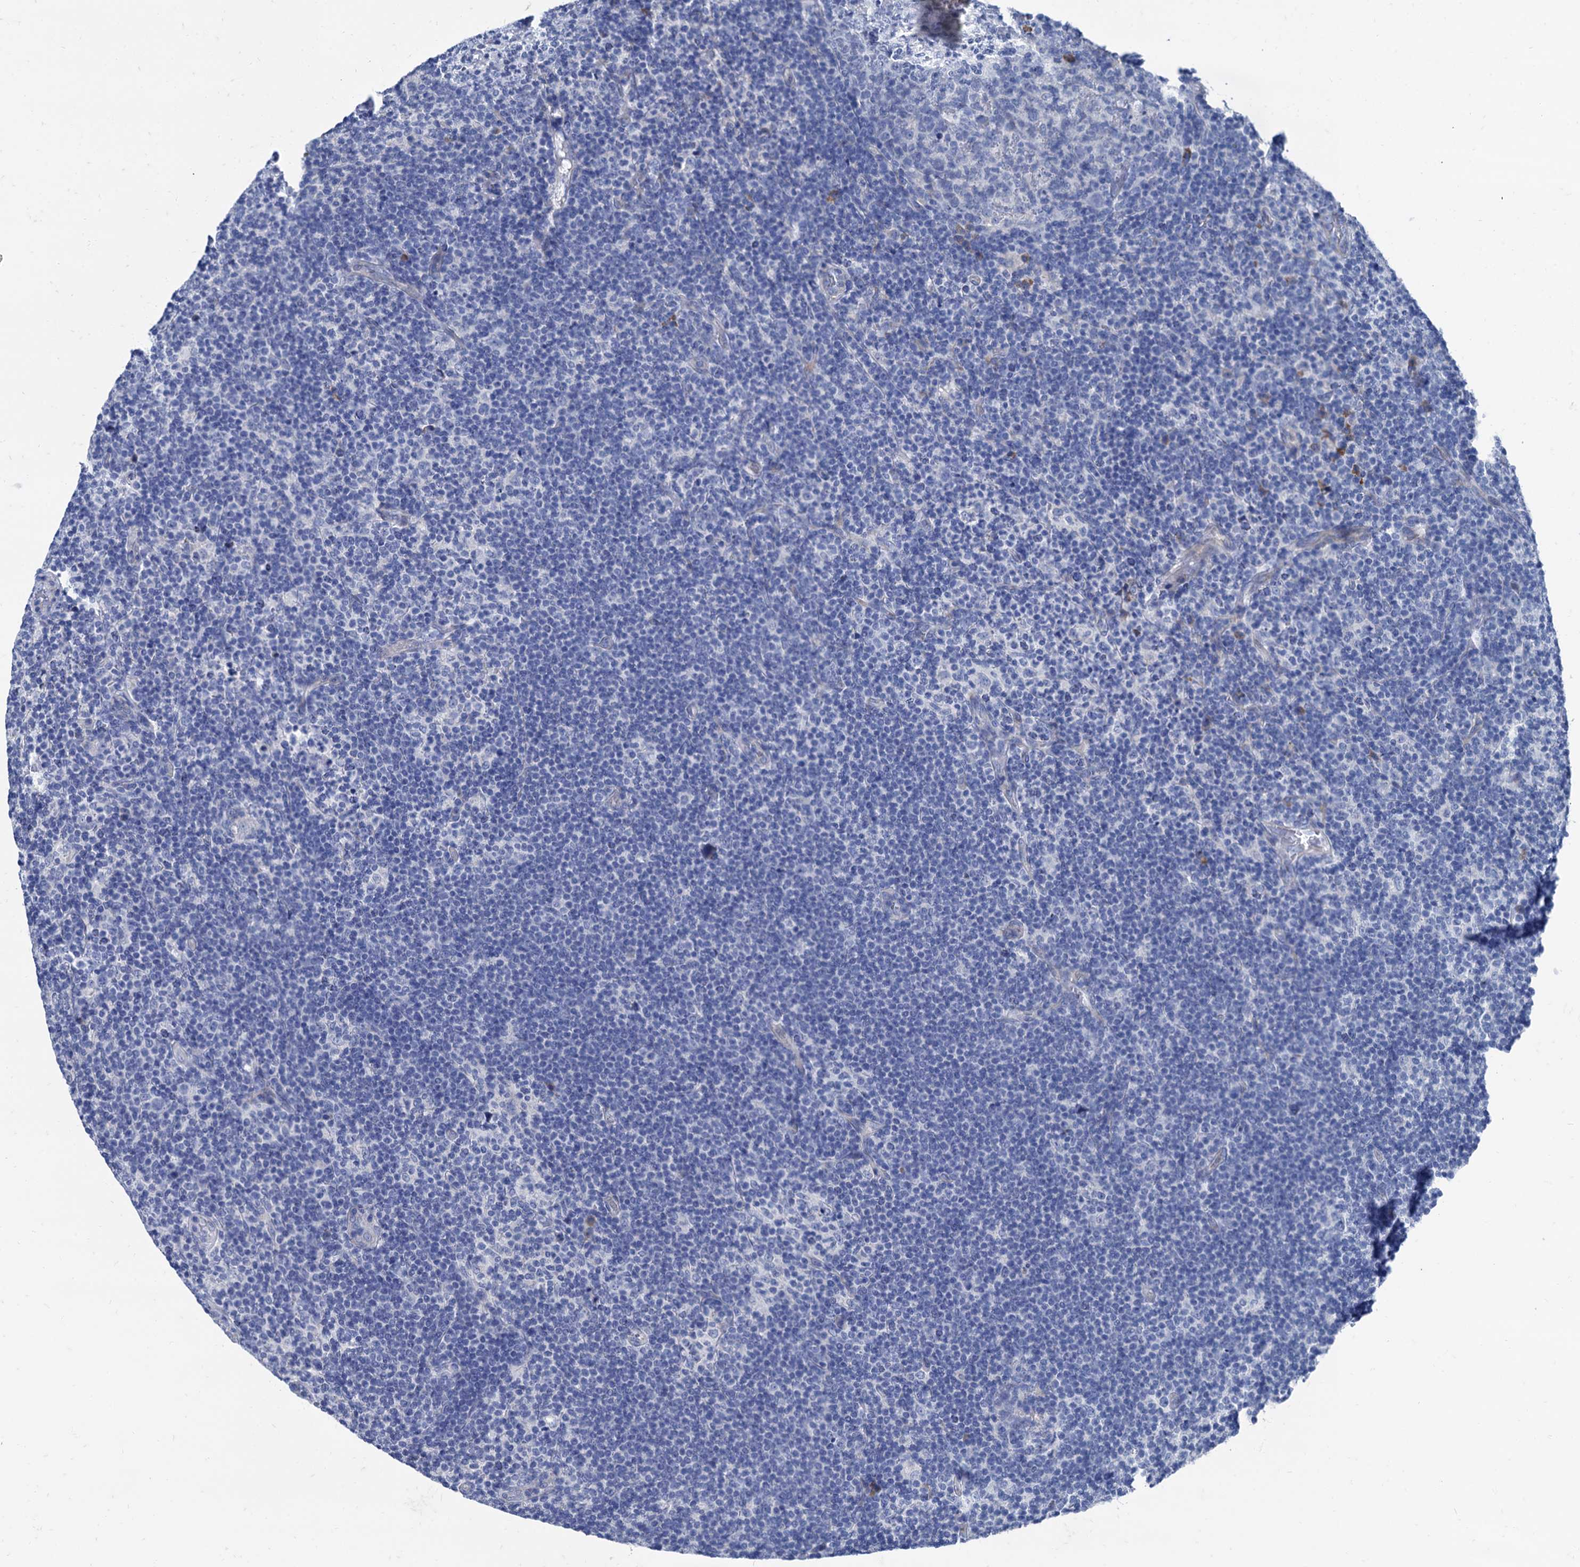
{"staining": {"intensity": "negative", "quantity": "none", "location": "none"}, "tissue": "lymphoma", "cell_type": "Tumor cells", "image_type": "cancer", "snomed": [{"axis": "morphology", "description": "Hodgkin's disease, NOS"}, {"axis": "topography", "description": "Lymph node"}], "caption": "This photomicrograph is of Hodgkin's disease stained with immunohistochemistry (IHC) to label a protein in brown with the nuclei are counter-stained blue. There is no staining in tumor cells. (DAB (3,3'-diaminobenzidine) immunohistochemistry with hematoxylin counter stain).", "gene": "FOXR2", "patient": {"sex": "female", "age": 57}}